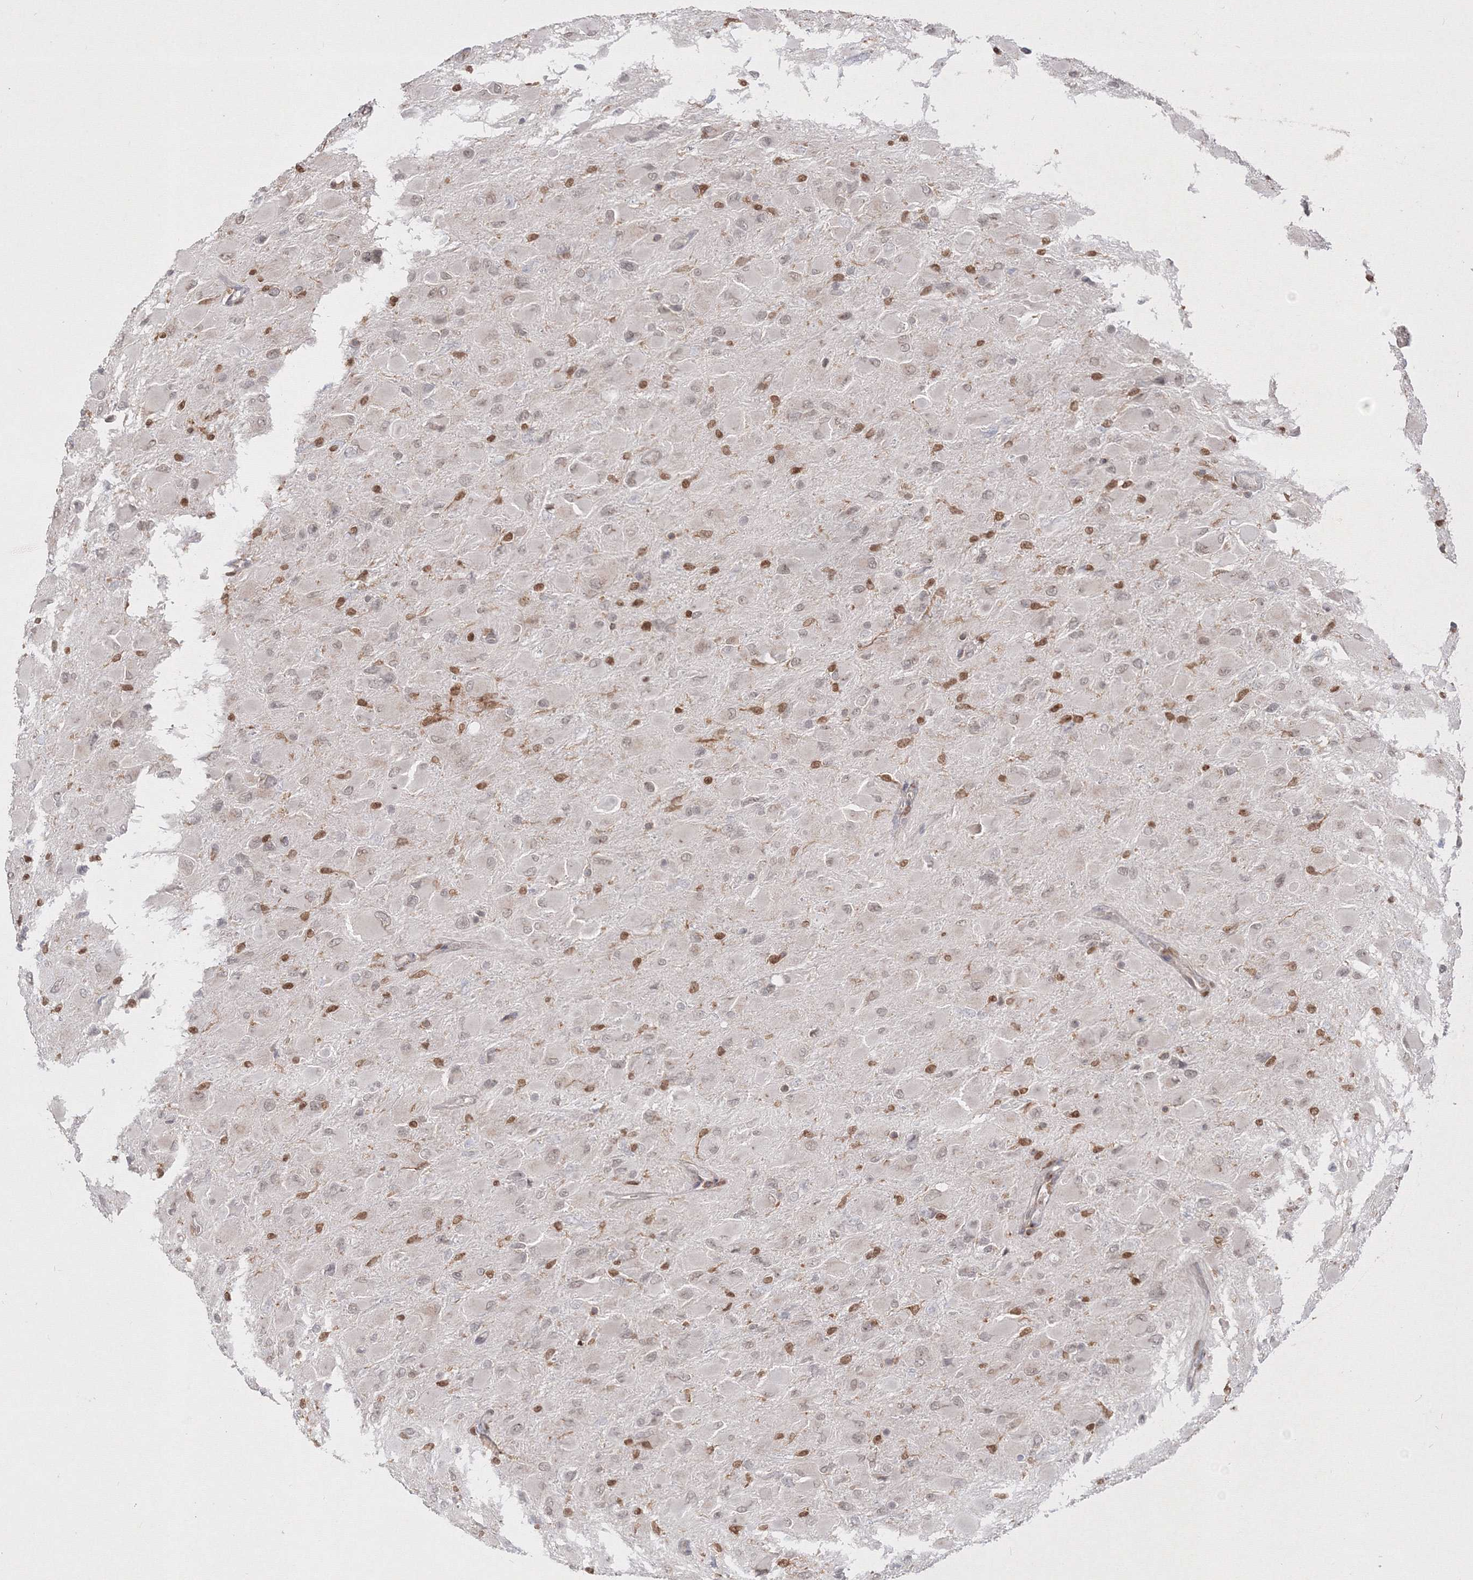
{"staining": {"intensity": "moderate", "quantity": "<25%", "location": "nuclear"}, "tissue": "glioma", "cell_type": "Tumor cells", "image_type": "cancer", "snomed": [{"axis": "morphology", "description": "Glioma, malignant, High grade"}, {"axis": "topography", "description": "Cerebral cortex"}], "caption": "A histopathology image showing moderate nuclear expression in approximately <25% of tumor cells in glioma, as visualized by brown immunohistochemical staining.", "gene": "TMEM50B", "patient": {"sex": "female", "age": 36}}